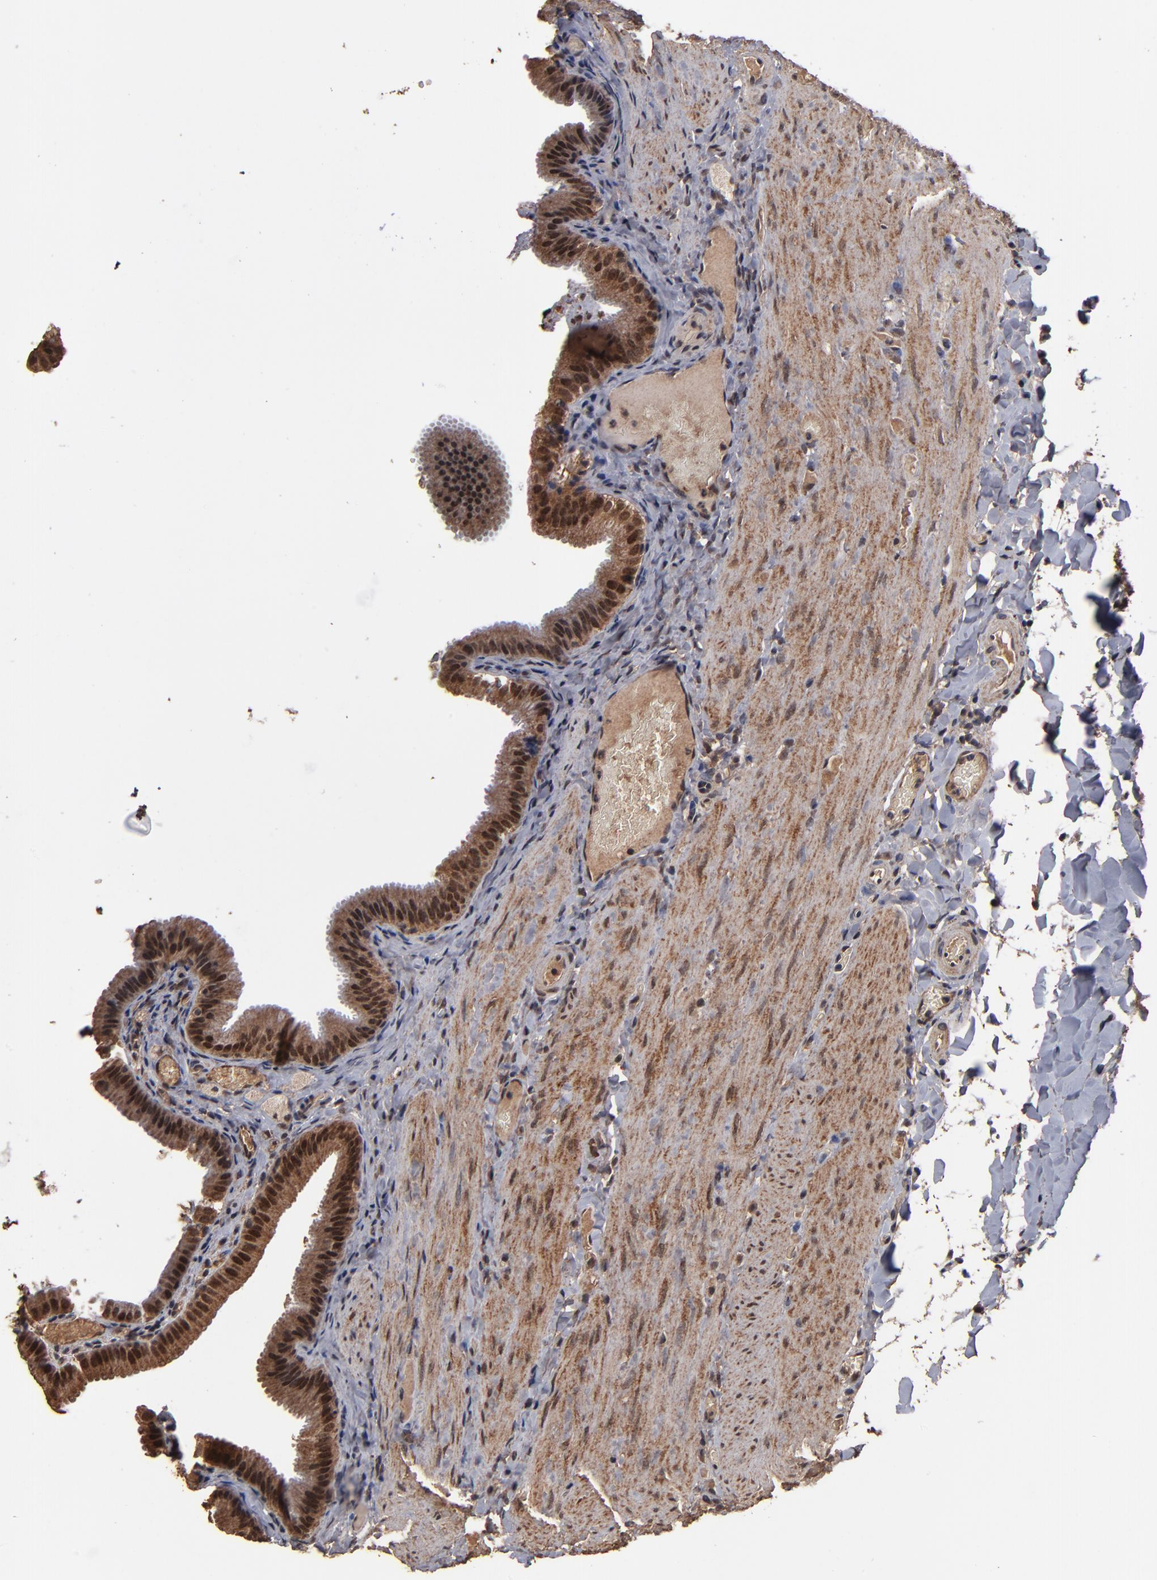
{"staining": {"intensity": "strong", "quantity": ">75%", "location": "cytoplasmic/membranous,nuclear"}, "tissue": "gallbladder", "cell_type": "Glandular cells", "image_type": "normal", "snomed": [{"axis": "morphology", "description": "Normal tissue, NOS"}, {"axis": "topography", "description": "Gallbladder"}], "caption": "Protein expression by immunohistochemistry shows strong cytoplasmic/membranous,nuclear positivity in about >75% of glandular cells in normal gallbladder. (DAB (3,3'-diaminobenzidine) IHC, brown staining for protein, blue staining for nuclei).", "gene": "NXF2B", "patient": {"sex": "female", "age": 24}}